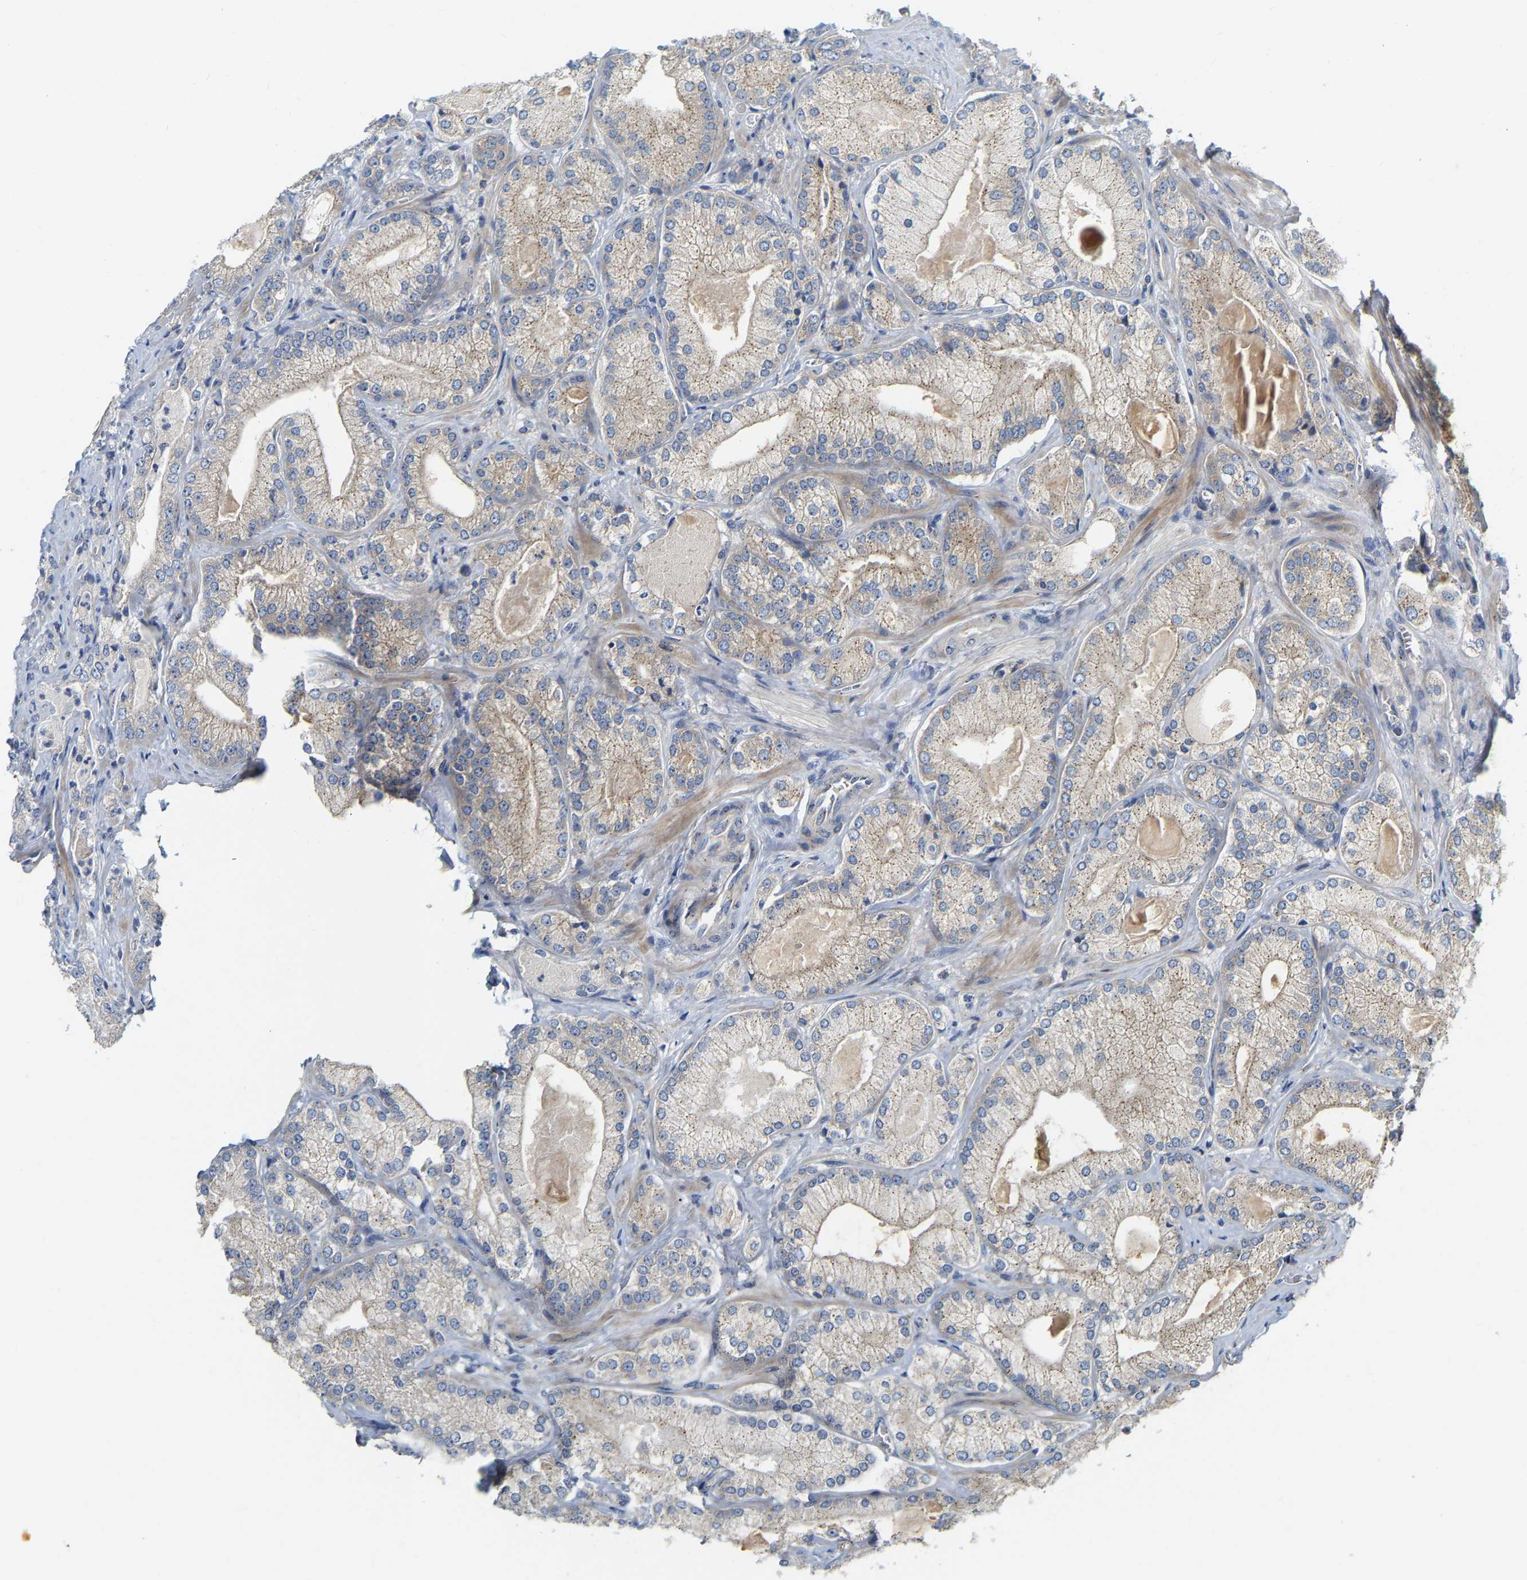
{"staining": {"intensity": "weak", "quantity": ">75%", "location": "cytoplasmic/membranous"}, "tissue": "prostate cancer", "cell_type": "Tumor cells", "image_type": "cancer", "snomed": [{"axis": "morphology", "description": "Adenocarcinoma, Low grade"}, {"axis": "topography", "description": "Prostate"}], "caption": "This photomicrograph reveals immunohistochemistry (IHC) staining of human prostate cancer (adenocarcinoma (low-grade)), with low weak cytoplasmic/membranous expression in about >75% of tumor cells.", "gene": "PCNT", "patient": {"sex": "male", "age": 65}}